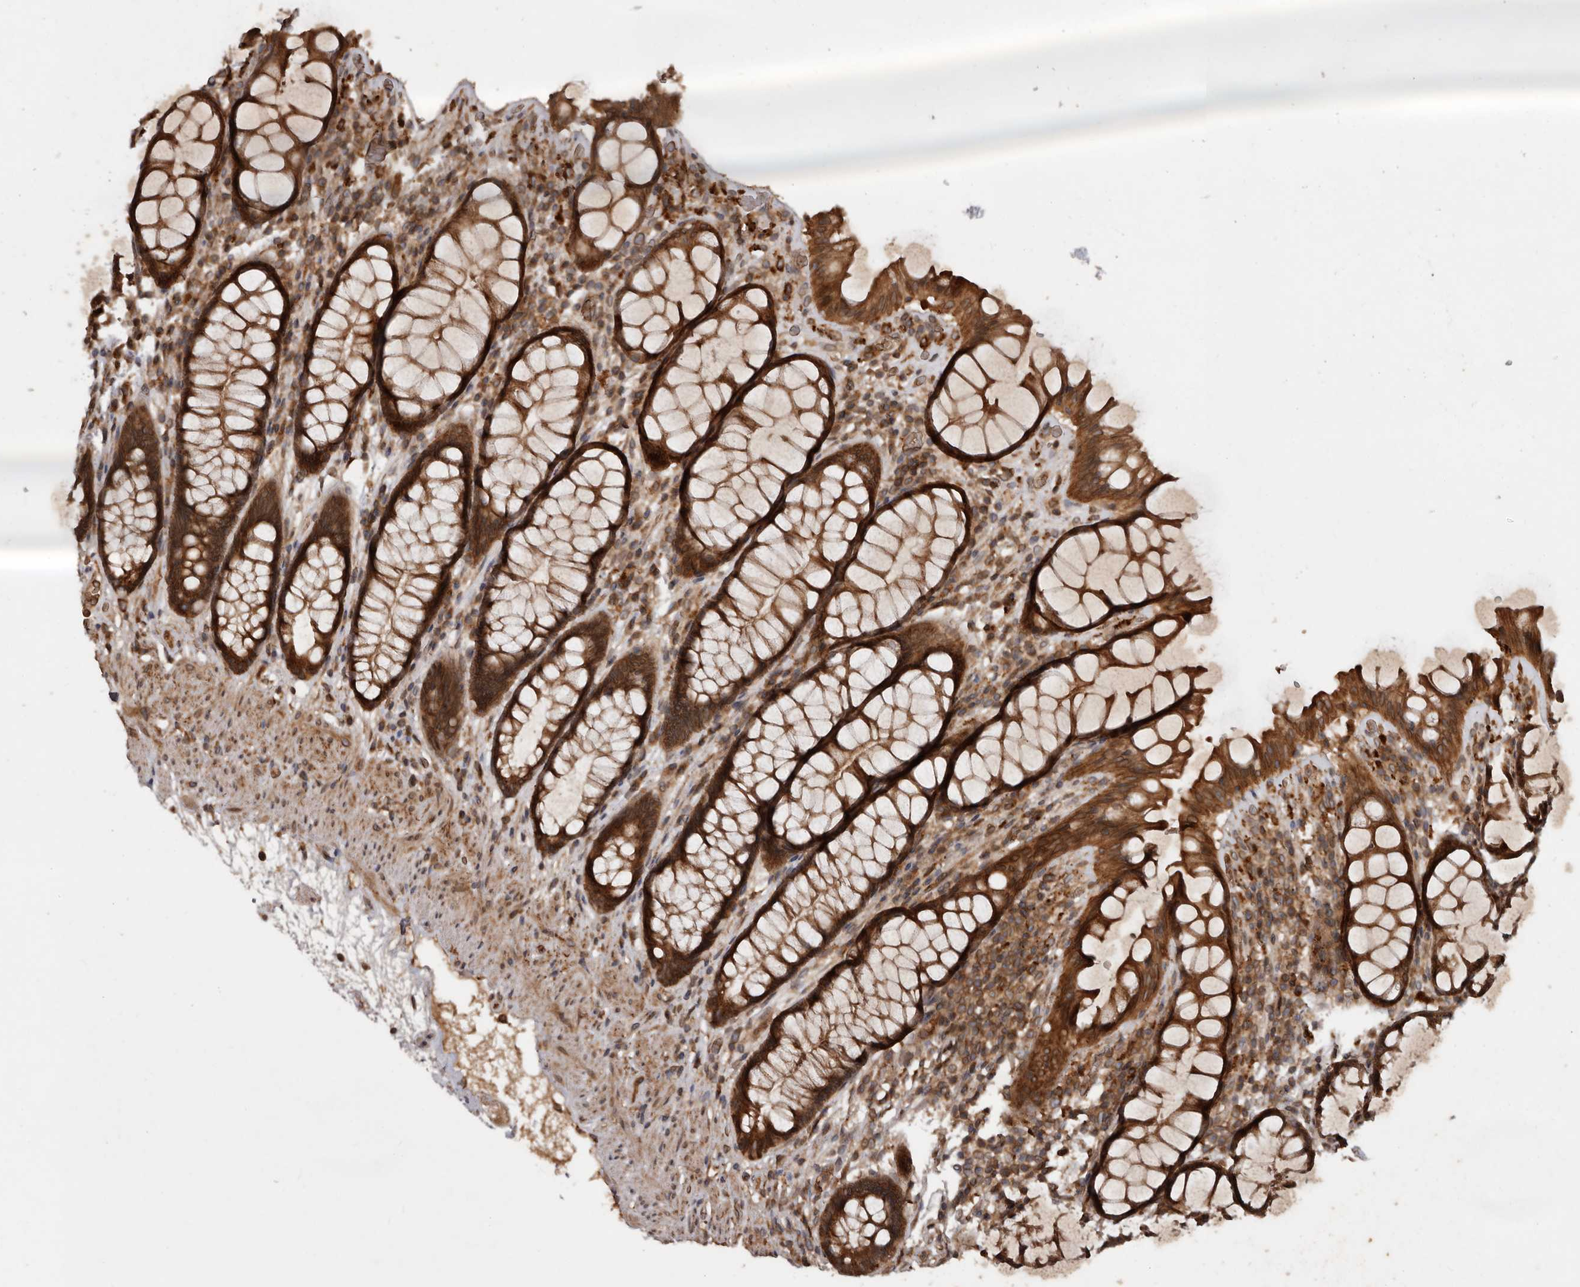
{"staining": {"intensity": "strong", "quantity": ">75%", "location": "cytoplasmic/membranous"}, "tissue": "rectum", "cell_type": "Glandular cells", "image_type": "normal", "snomed": [{"axis": "morphology", "description": "Normal tissue, NOS"}, {"axis": "topography", "description": "Rectum"}], "caption": "IHC micrograph of benign rectum: rectum stained using IHC demonstrates high levels of strong protein expression localized specifically in the cytoplasmic/membranous of glandular cells, appearing as a cytoplasmic/membranous brown color.", "gene": "STK36", "patient": {"sex": "male", "age": 64}}